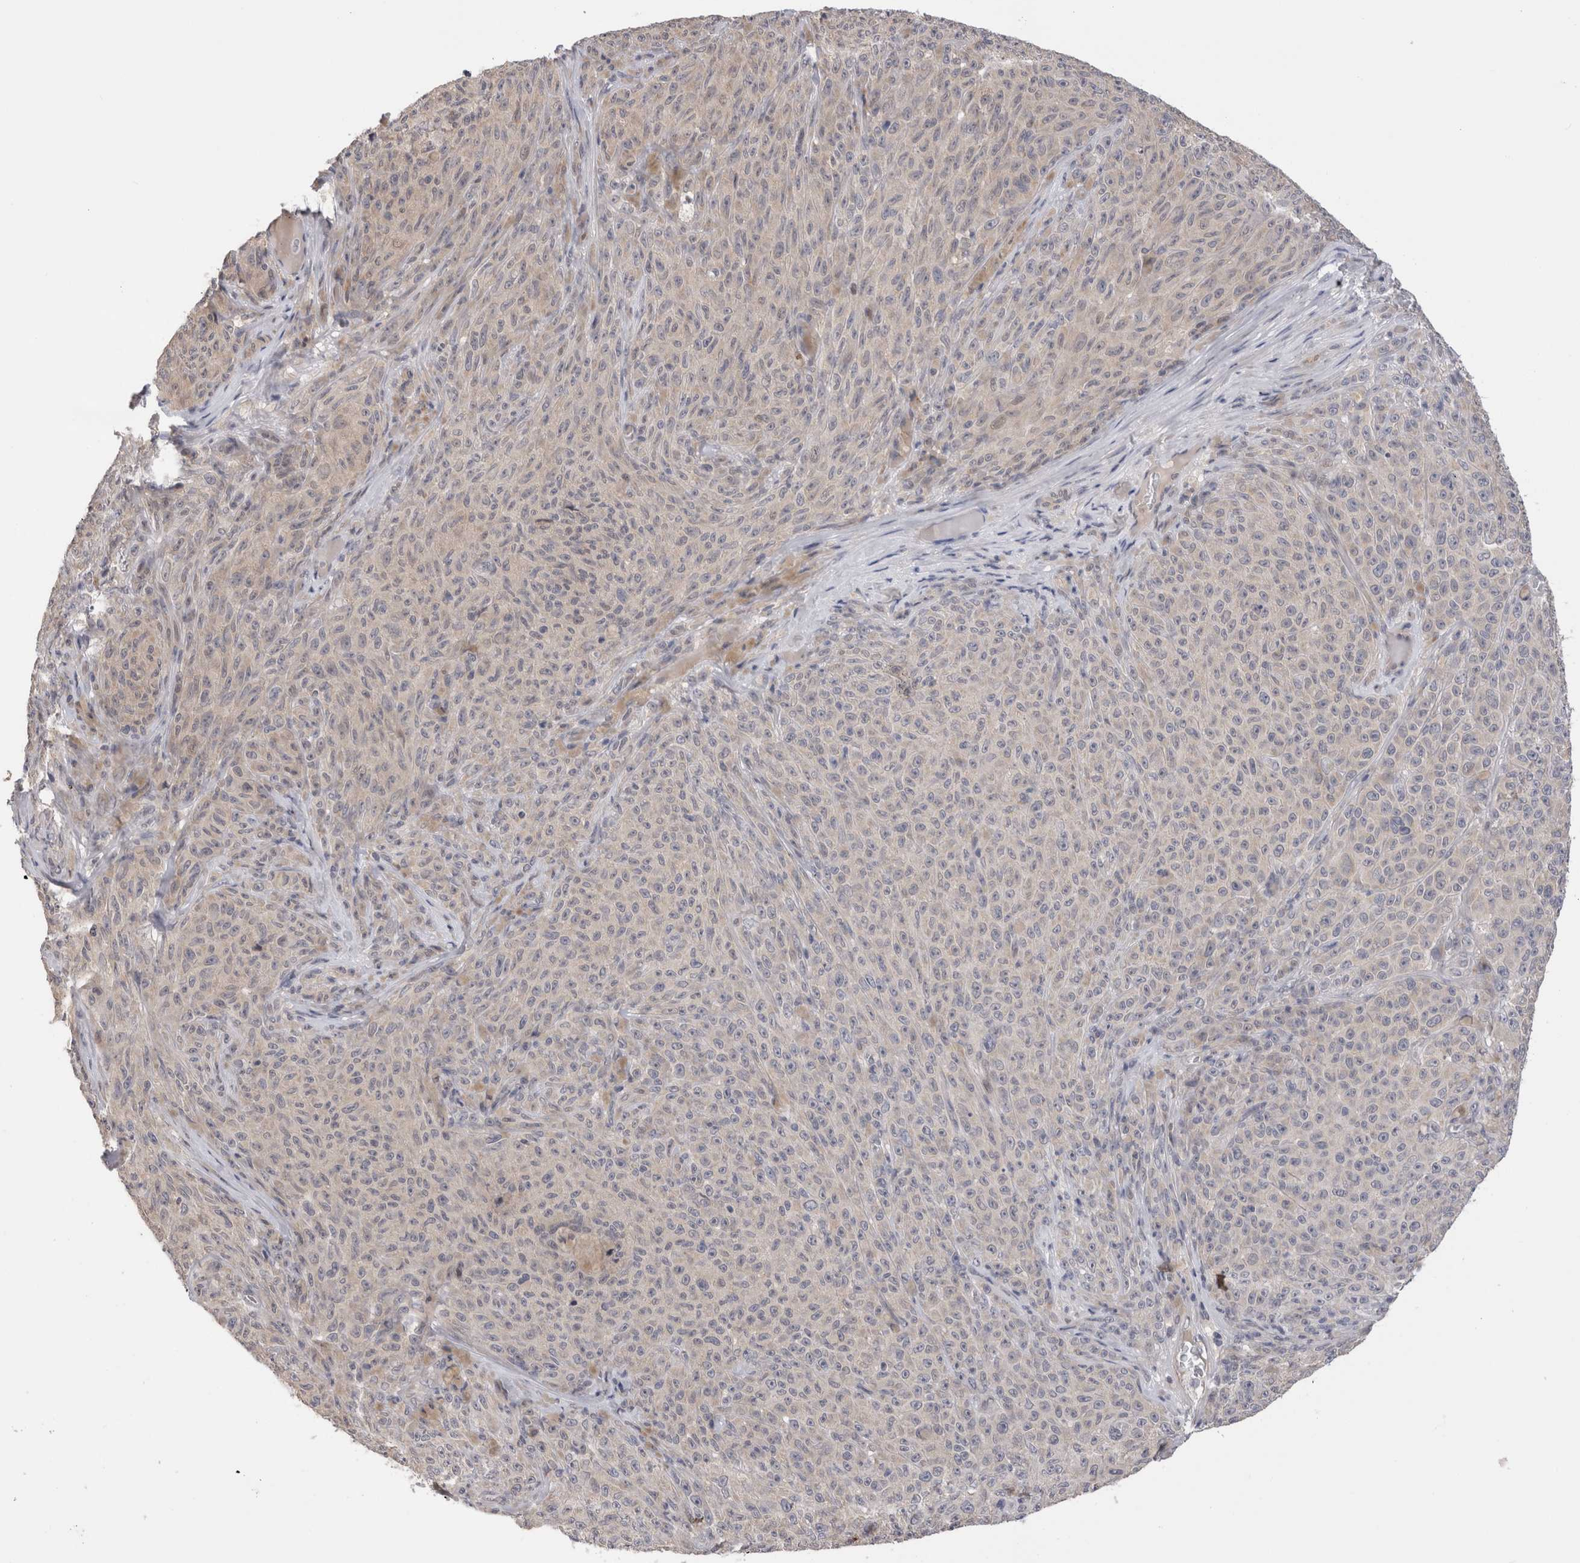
{"staining": {"intensity": "negative", "quantity": "none", "location": "none"}, "tissue": "melanoma", "cell_type": "Tumor cells", "image_type": "cancer", "snomed": [{"axis": "morphology", "description": "Malignant melanoma, NOS"}, {"axis": "topography", "description": "Skin"}], "caption": "Image shows no protein positivity in tumor cells of melanoma tissue. Brightfield microscopy of immunohistochemistry stained with DAB (3,3'-diaminobenzidine) (brown) and hematoxylin (blue), captured at high magnification.", "gene": "CRYBG1", "patient": {"sex": "female", "age": 82}}